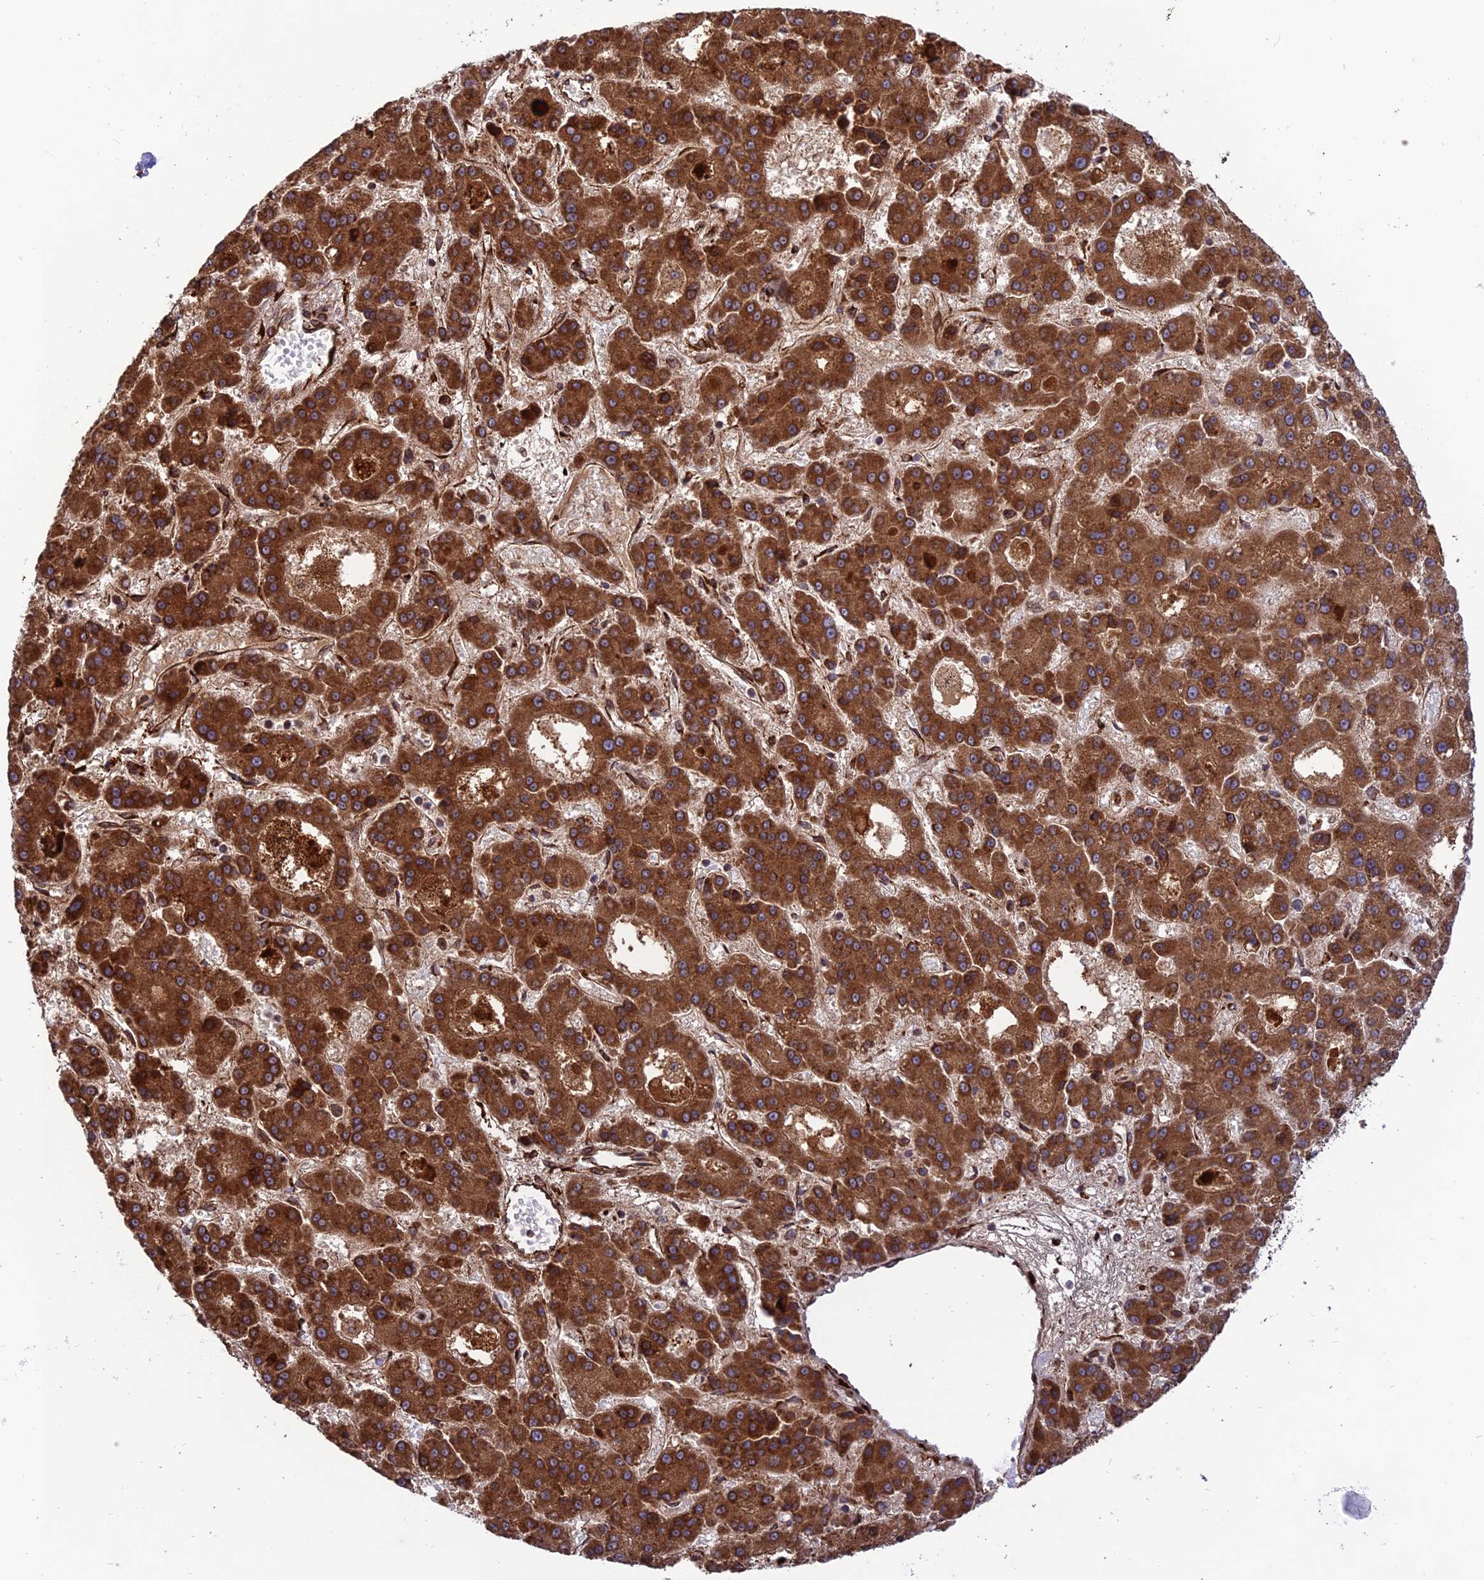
{"staining": {"intensity": "strong", "quantity": ">75%", "location": "cytoplasmic/membranous"}, "tissue": "liver cancer", "cell_type": "Tumor cells", "image_type": "cancer", "snomed": [{"axis": "morphology", "description": "Carcinoma, Hepatocellular, NOS"}, {"axis": "topography", "description": "Liver"}], "caption": "Hepatocellular carcinoma (liver) stained for a protein displays strong cytoplasmic/membranous positivity in tumor cells.", "gene": "CRTAP", "patient": {"sex": "male", "age": 70}}